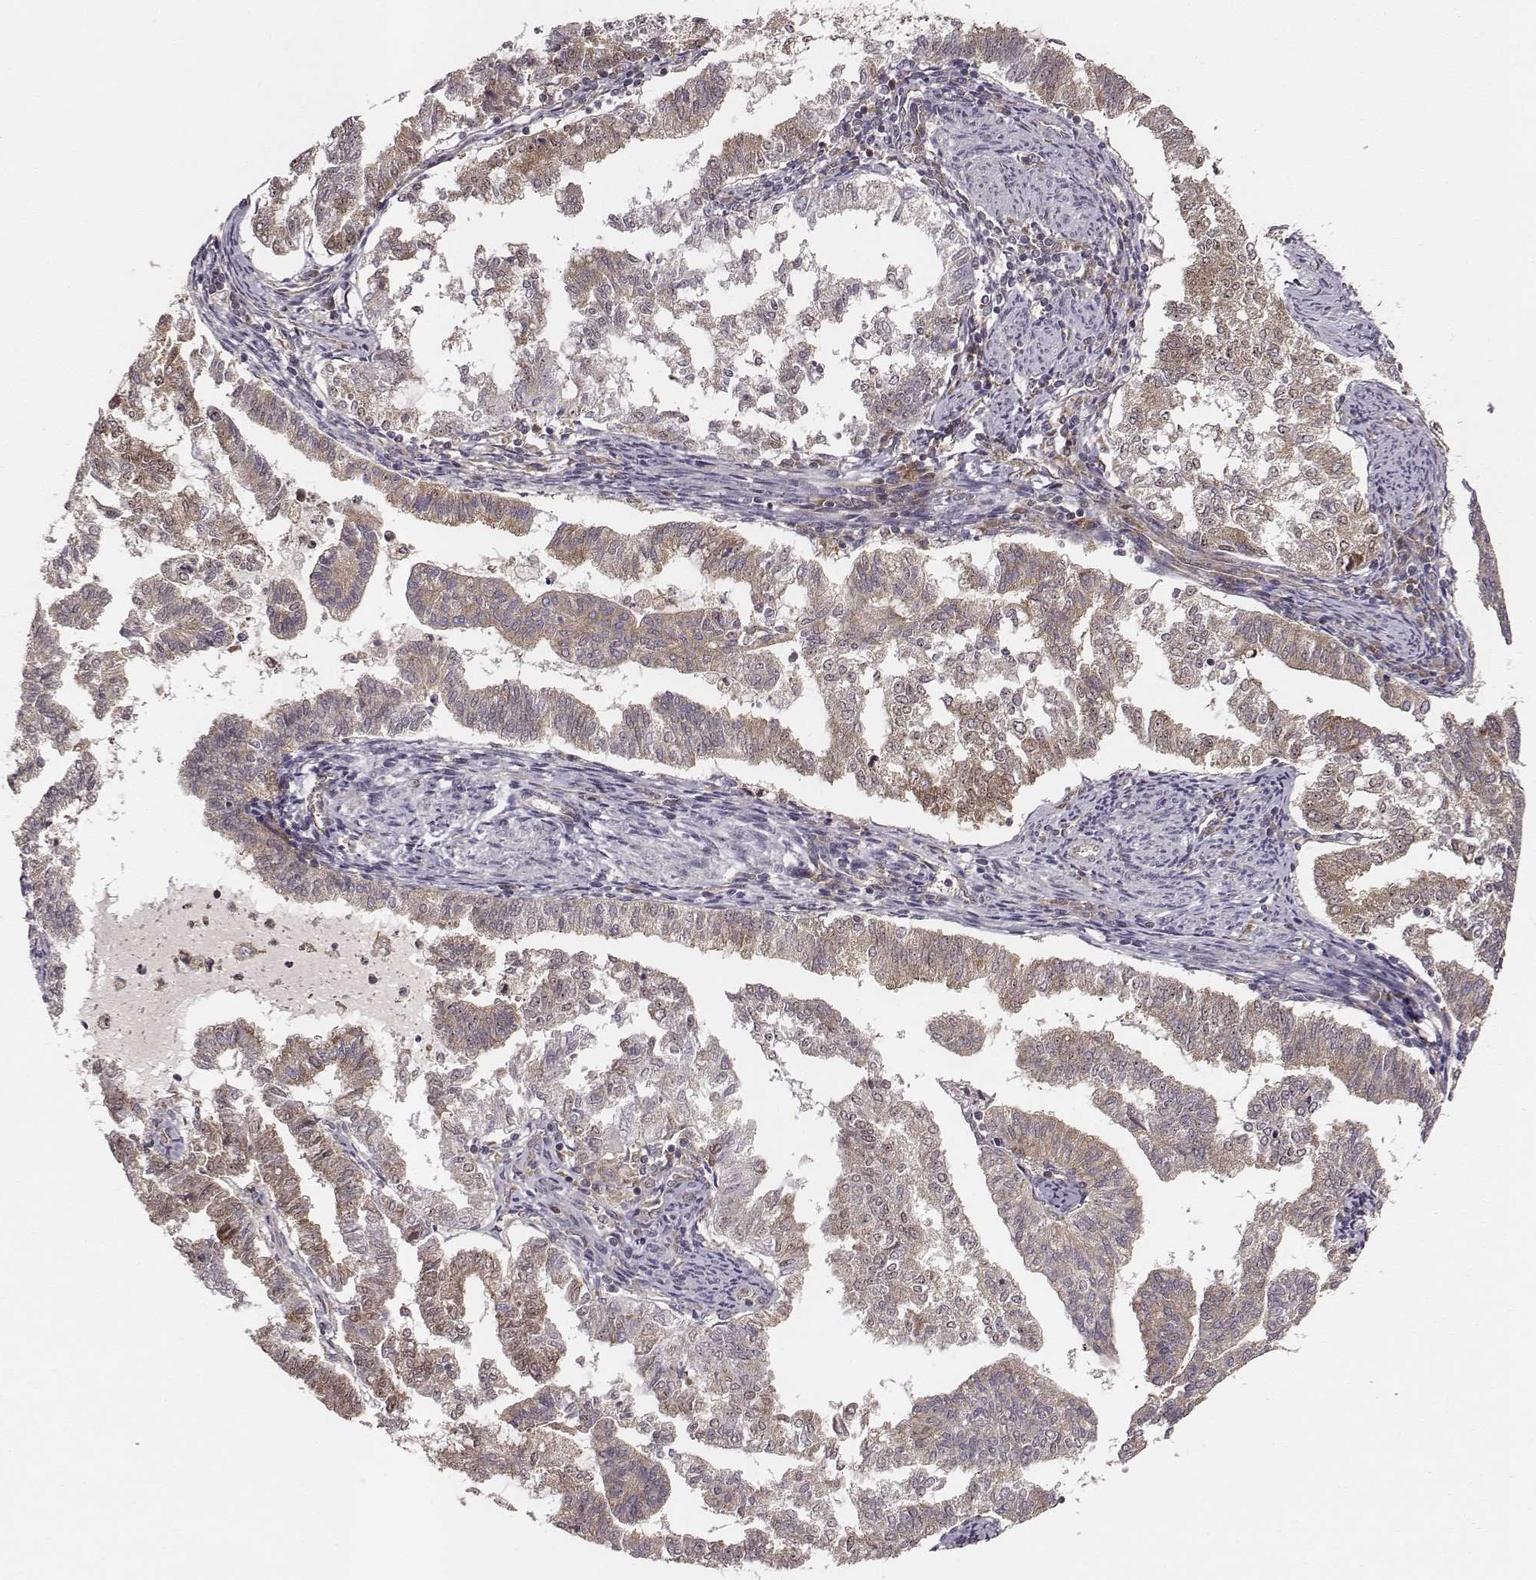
{"staining": {"intensity": "moderate", "quantity": ">75%", "location": "cytoplasmic/membranous"}, "tissue": "endometrial cancer", "cell_type": "Tumor cells", "image_type": "cancer", "snomed": [{"axis": "morphology", "description": "Adenocarcinoma, NOS"}, {"axis": "topography", "description": "Endometrium"}], "caption": "DAB immunohistochemical staining of human endometrial adenocarcinoma demonstrates moderate cytoplasmic/membranous protein positivity in about >75% of tumor cells.", "gene": "VPS26A", "patient": {"sex": "female", "age": 79}}